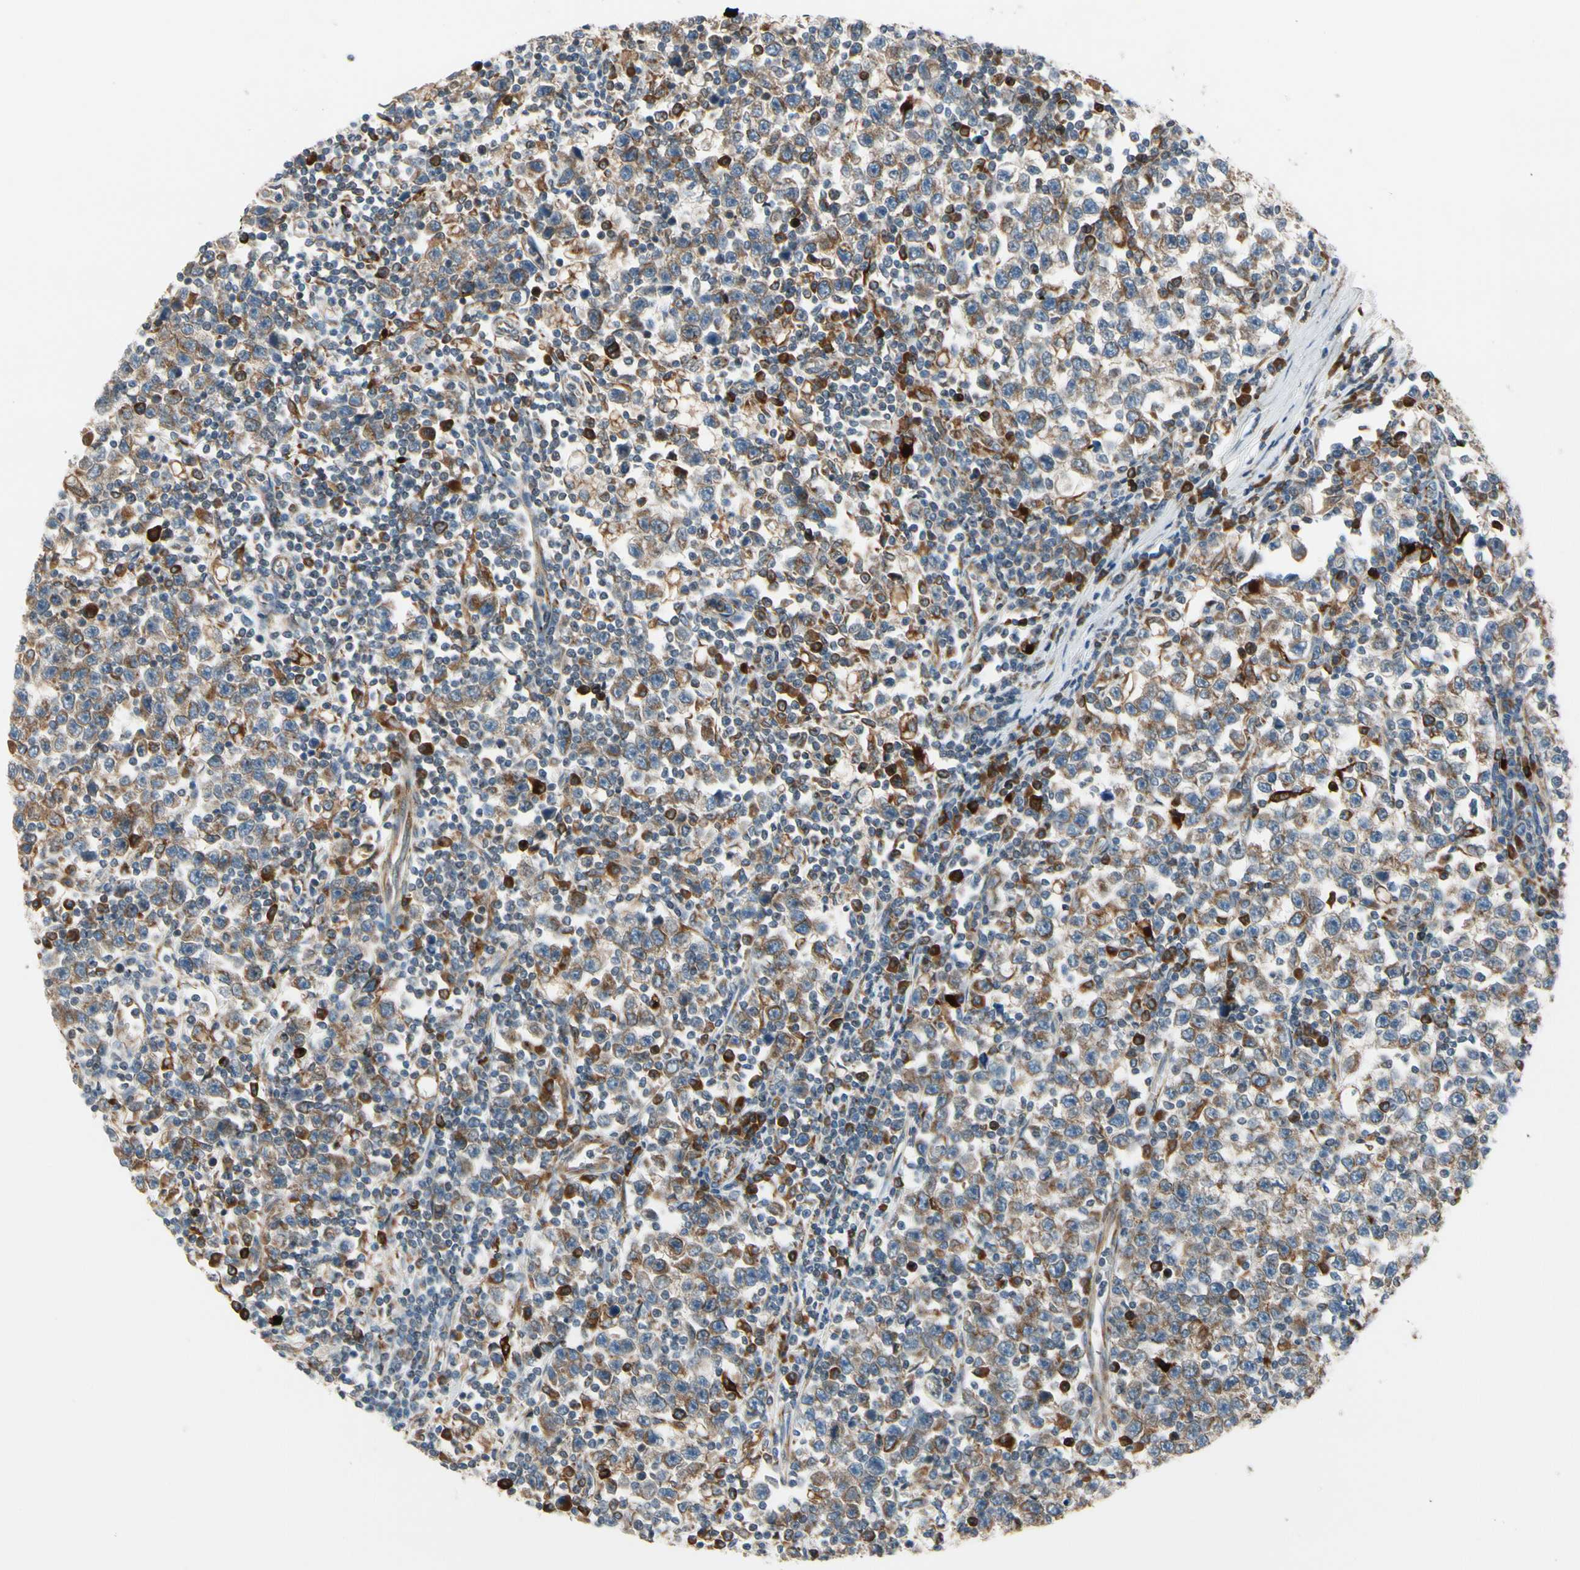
{"staining": {"intensity": "moderate", "quantity": ">75%", "location": "cytoplasmic/membranous"}, "tissue": "testis cancer", "cell_type": "Tumor cells", "image_type": "cancer", "snomed": [{"axis": "morphology", "description": "Seminoma, NOS"}, {"axis": "topography", "description": "Testis"}], "caption": "This is an image of immunohistochemistry staining of testis cancer (seminoma), which shows moderate staining in the cytoplasmic/membranous of tumor cells.", "gene": "CLCC1", "patient": {"sex": "male", "age": 43}}